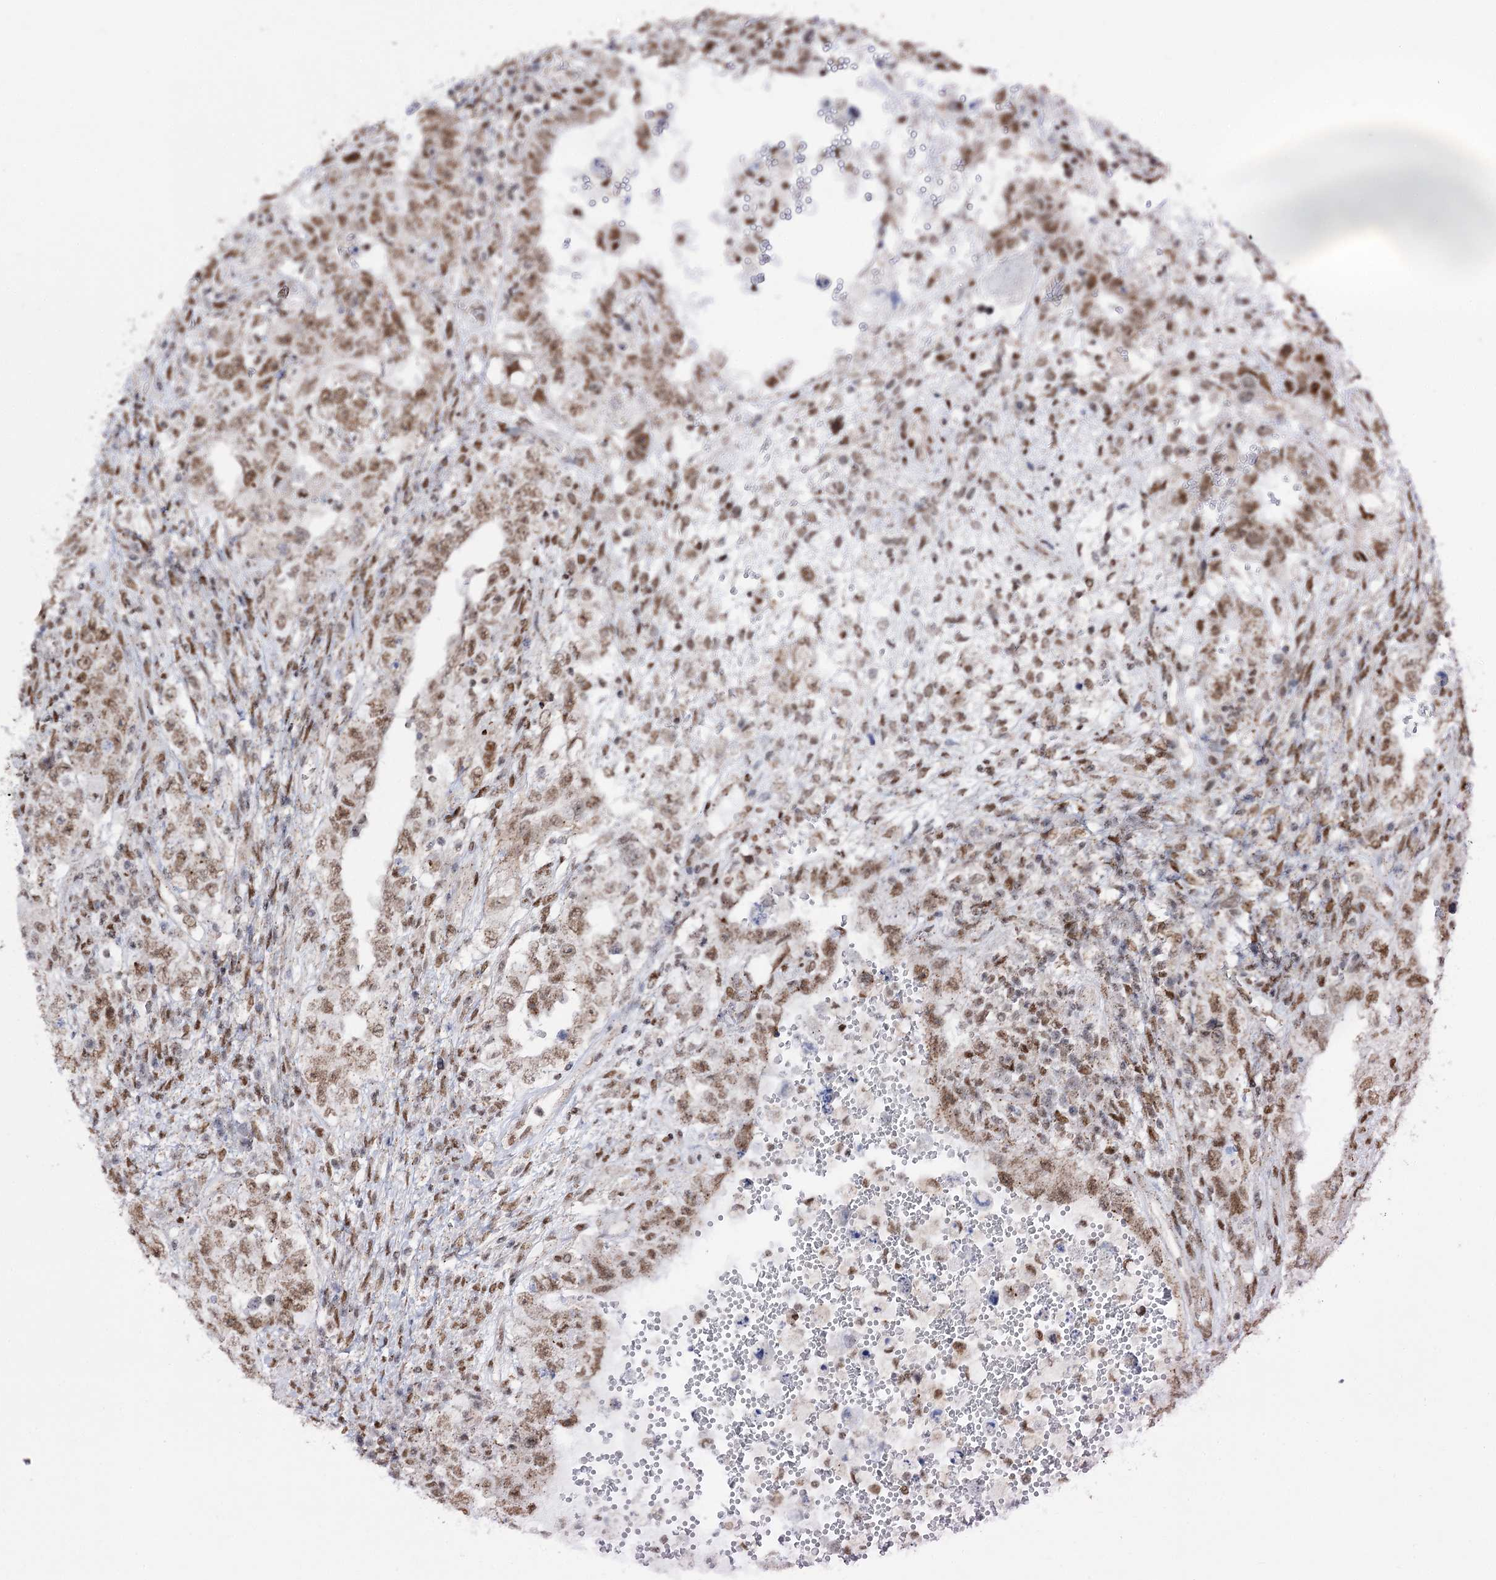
{"staining": {"intensity": "moderate", "quantity": ">75%", "location": "nuclear"}, "tissue": "testis cancer", "cell_type": "Tumor cells", "image_type": "cancer", "snomed": [{"axis": "morphology", "description": "Carcinoma, Embryonal, NOS"}, {"axis": "topography", "description": "Testis"}], "caption": "DAB (3,3'-diaminobenzidine) immunohistochemical staining of embryonal carcinoma (testis) displays moderate nuclear protein positivity in about >75% of tumor cells.", "gene": "VGLL4", "patient": {"sex": "male", "age": 26}}